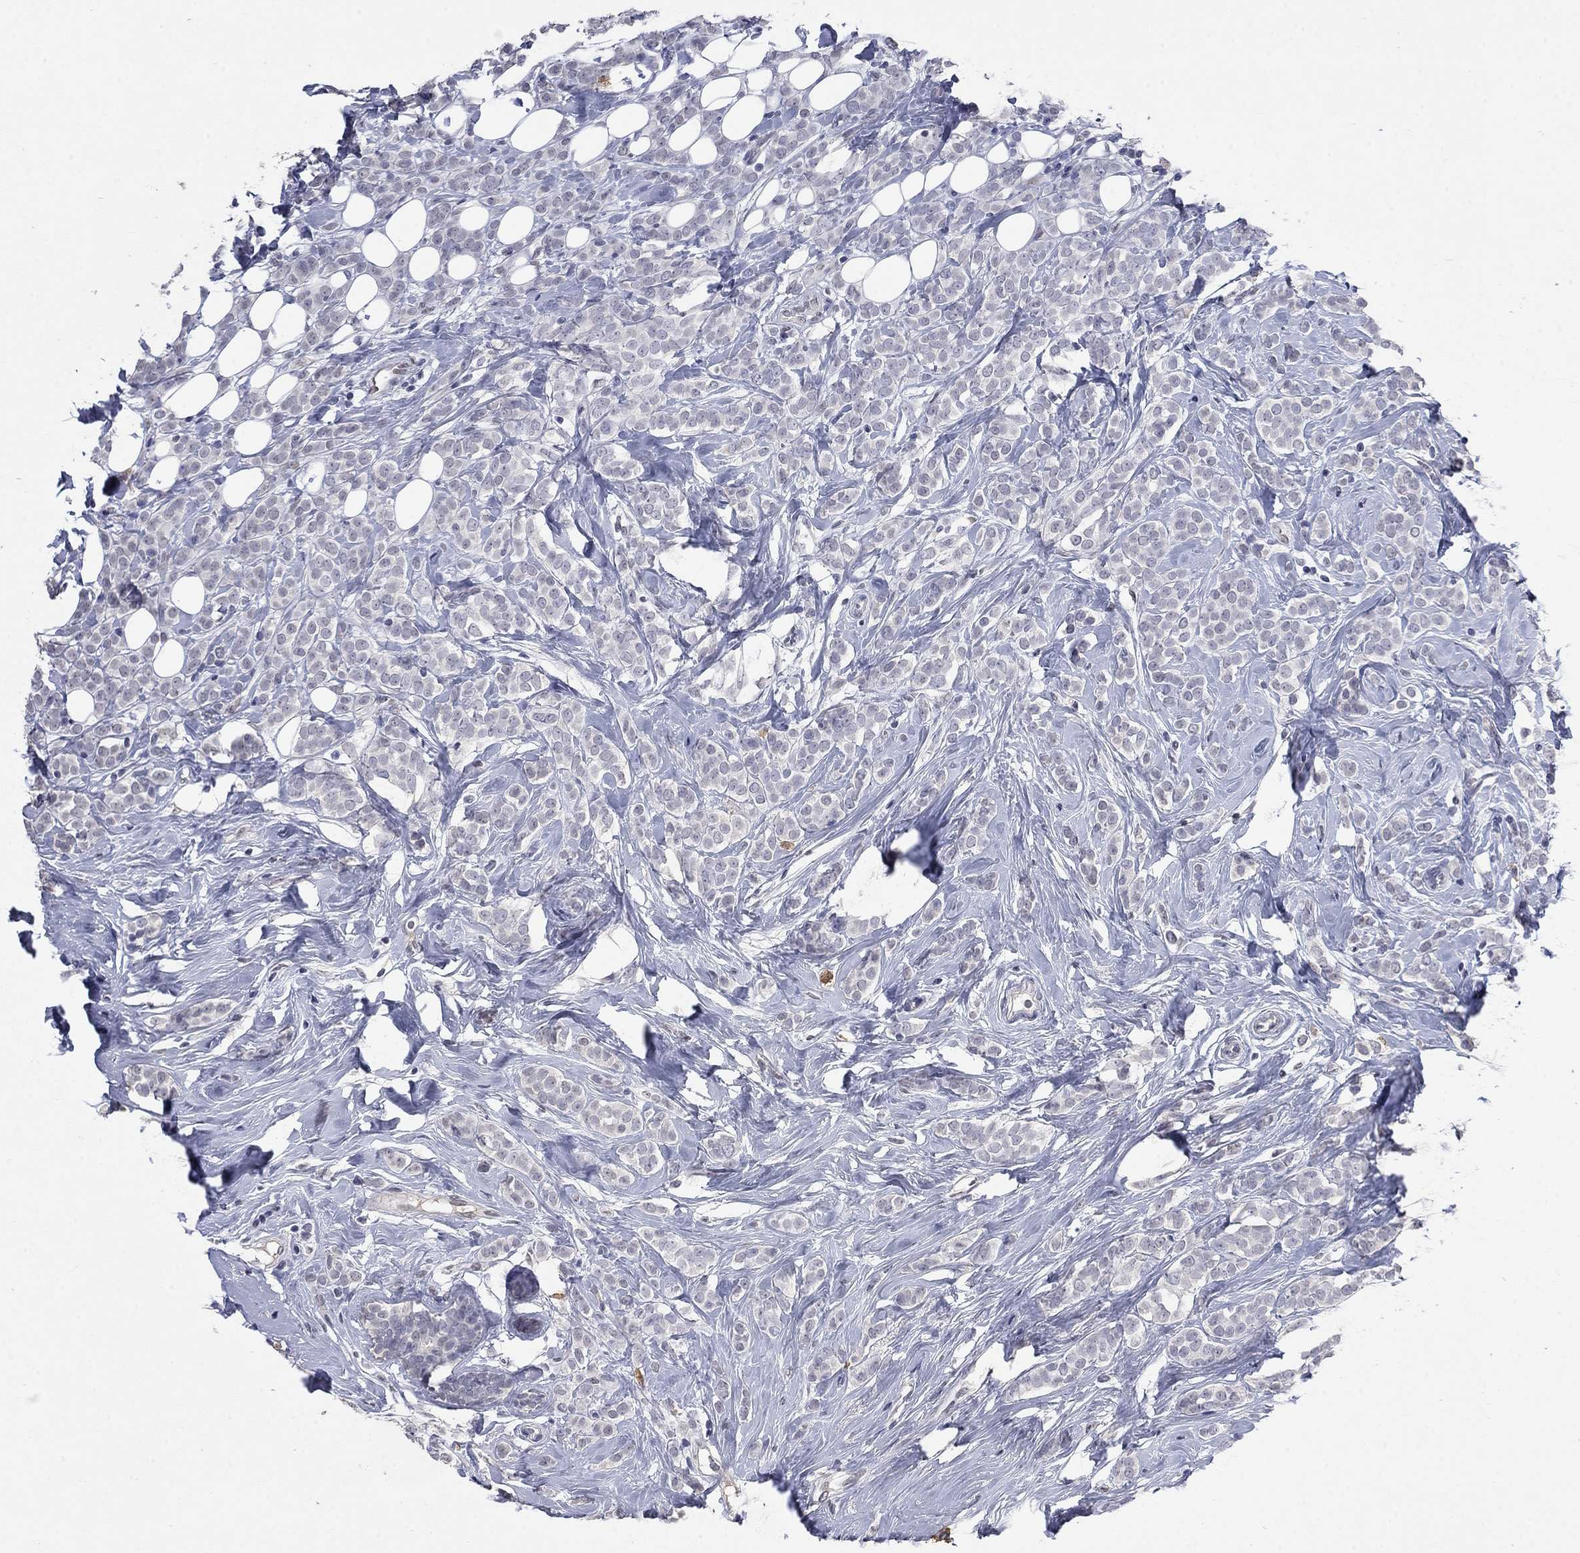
{"staining": {"intensity": "negative", "quantity": "none", "location": "none"}, "tissue": "breast cancer", "cell_type": "Tumor cells", "image_type": "cancer", "snomed": [{"axis": "morphology", "description": "Lobular carcinoma"}, {"axis": "topography", "description": "Breast"}], "caption": "IHC image of neoplastic tissue: breast cancer (lobular carcinoma) stained with DAB (3,3'-diaminobenzidine) demonstrates no significant protein staining in tumor cells. (Stains: DAB (3,3'-diaminobenzidine) immunohistochemistry with hematoxylin counter stain, Microscopy: brightfield microscopy at high magnification).", "gene": "SLC51A", "patient": {"sex": "female", "age": 49}}